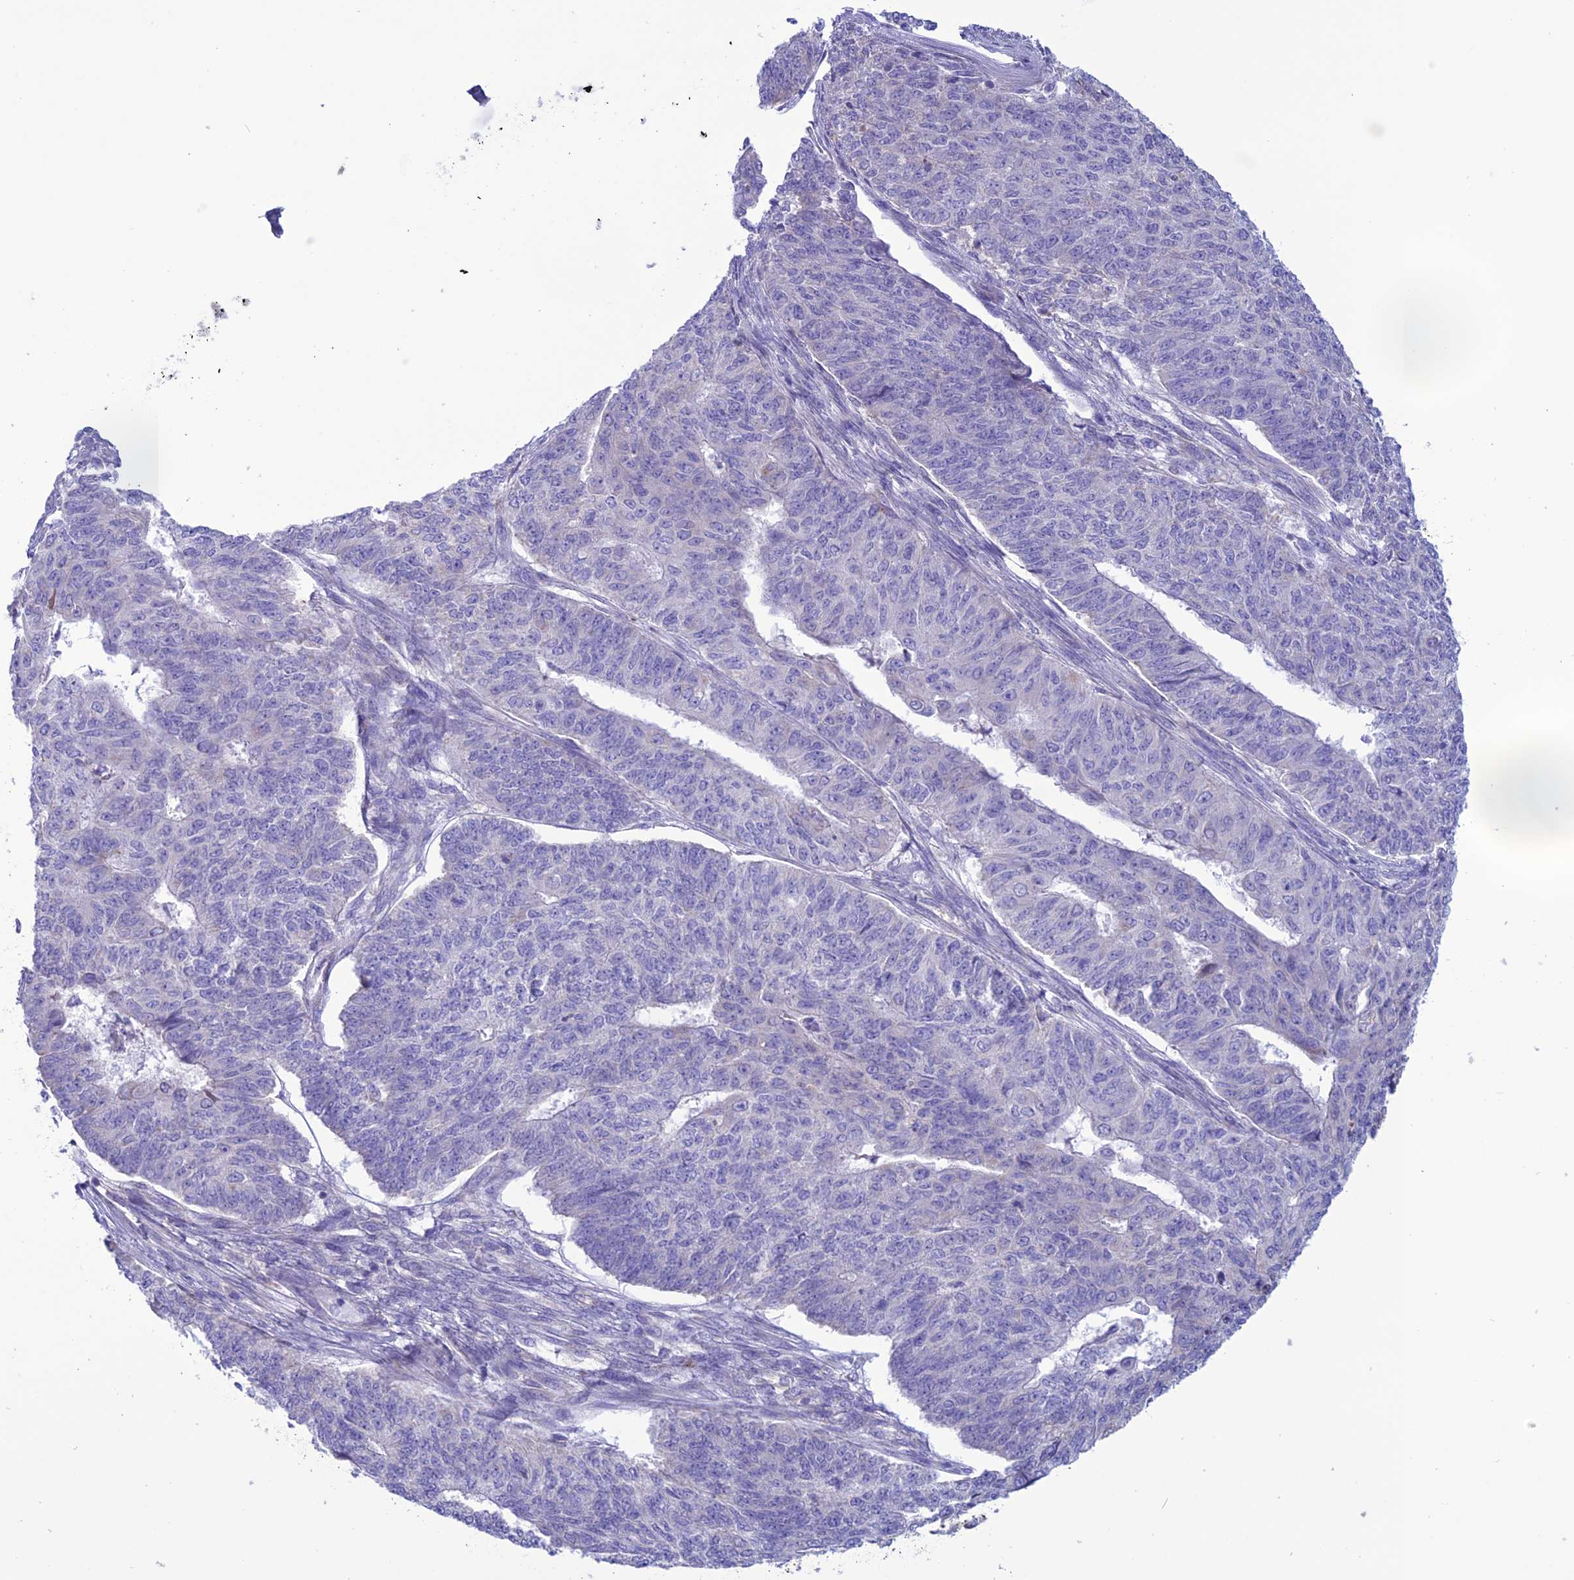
{"staining": {"intensity": "negative", "quantity": "none", "location": "none"}, "tissue": "endometrial cancer", "cell_type": "Tumor cells", "image_type": "cancer", "snomed": [{"axis": "morphology", "description": "Adenocarcinoma, NOS"}, {"axis": "topography", "description": "Endometrium"}], "caption": "Immunohistochemistry micrograph of neoplastic tissue: human endometrial cancer (adenocarcinoma) stained with DAB (3,3'-diaminobenzidine) shows no significant protein positivity in tumor cells. (DAB (3,3'-diaminobenzidine) immunohistochemistry visualized using brightfield microscopy, high magnification).", "gene": "CLCN7", "patient": {"sex": "female", "age": 32}}